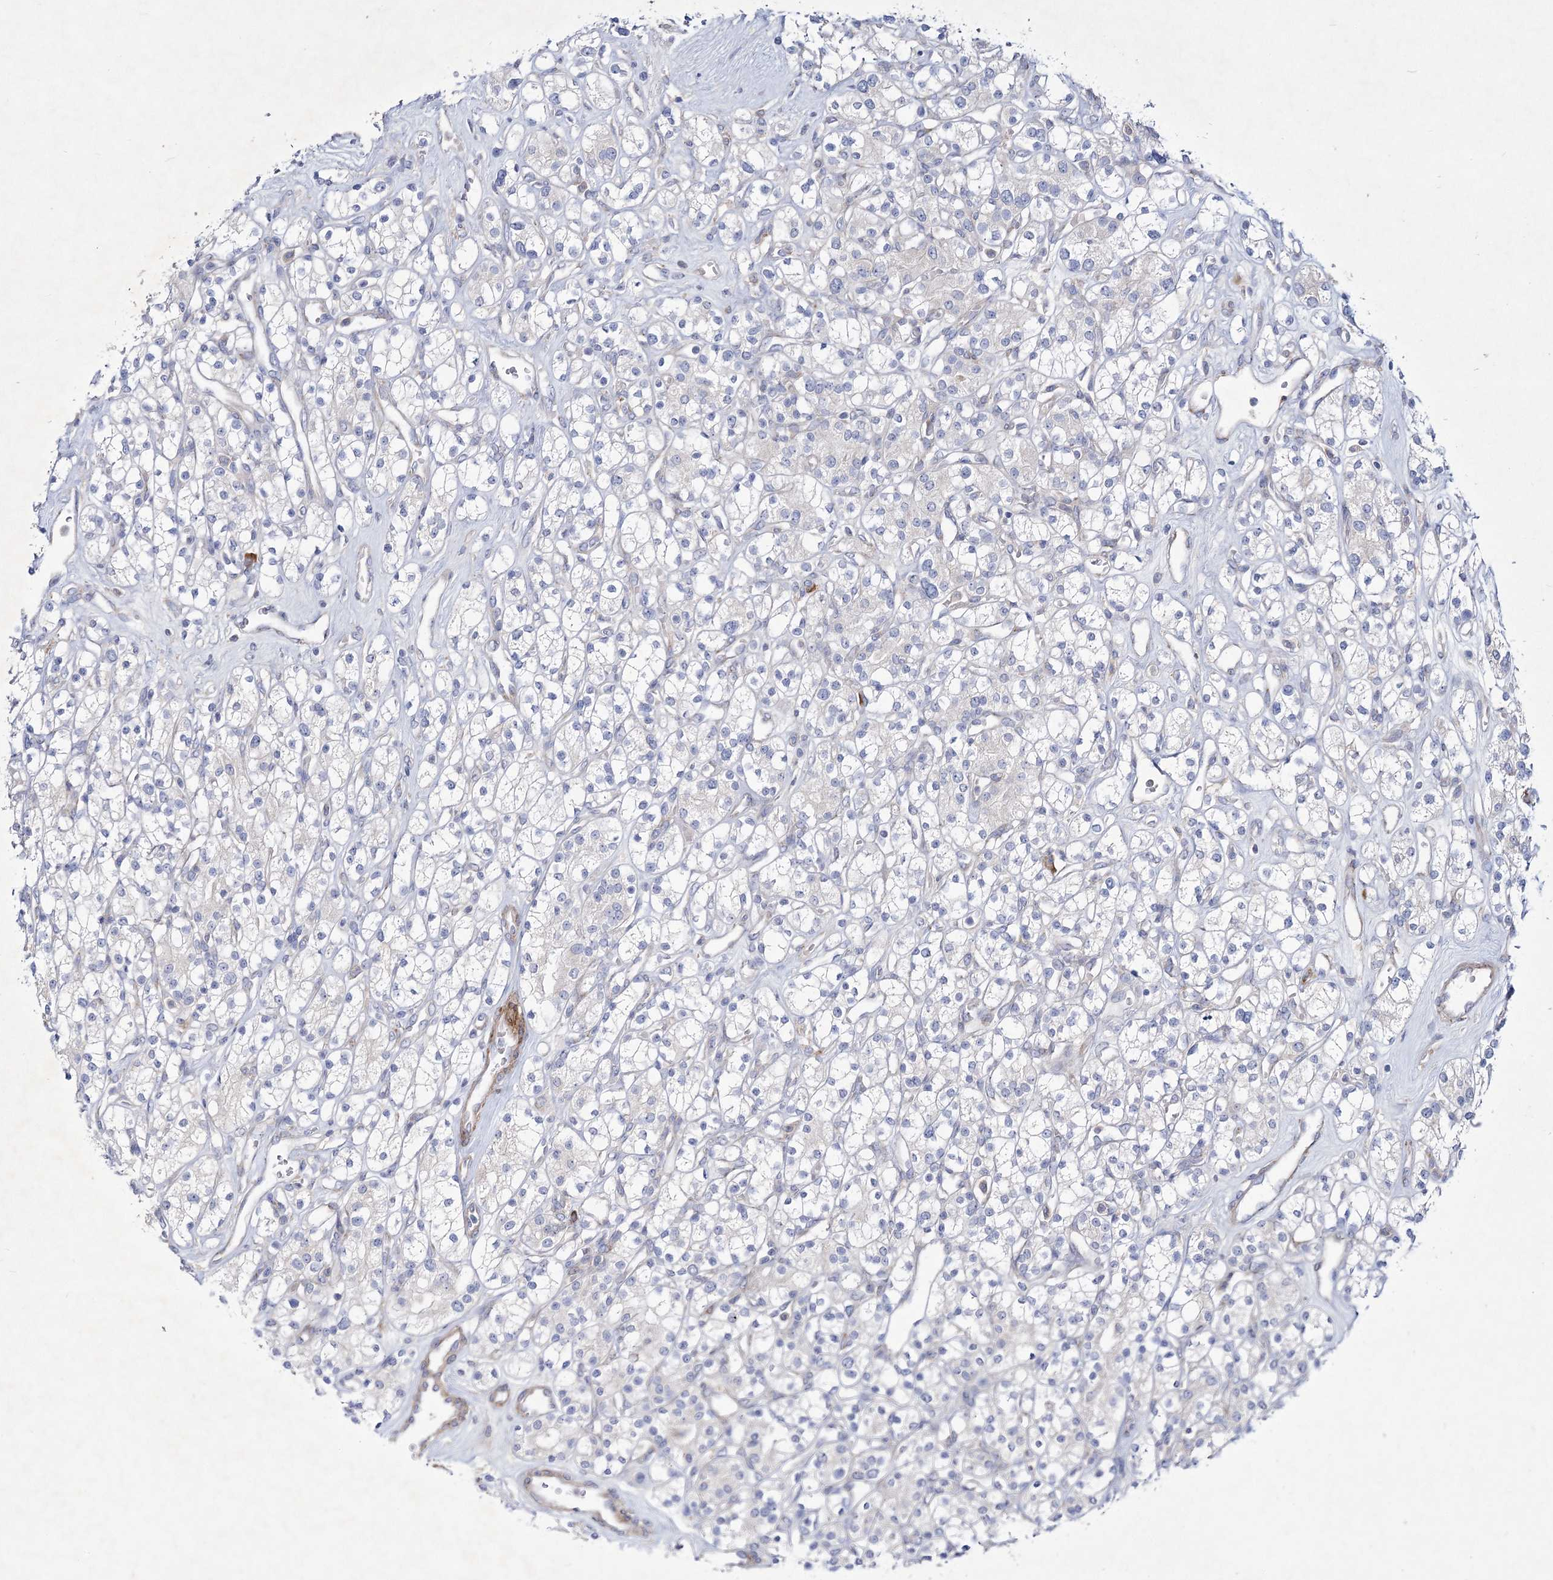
{"staining": {"intensity": "negative", "quantity": "none", "location": "none"}, "tissue": "renal cancer", "cell_type": "Tumor cells", "image_type": "cancer", "snomed": [{"axis": "morphology", "description": "Adenocarcinoma, NOS"}, {"axis": "topography", "description": "Kidney"}], "caption": "This is a histopathology image of IHC staining of renal adenocarcinoma, which shows no staining in tumor cells. (Stains: DAB (3,3'-diaminobenzidine) IHC with hematoxylin counter stain, Microscopy: brightfield microscopy at high magnification).", "gene": "ARFGEF3", "patient": {"sex": "male", "age": 77}}